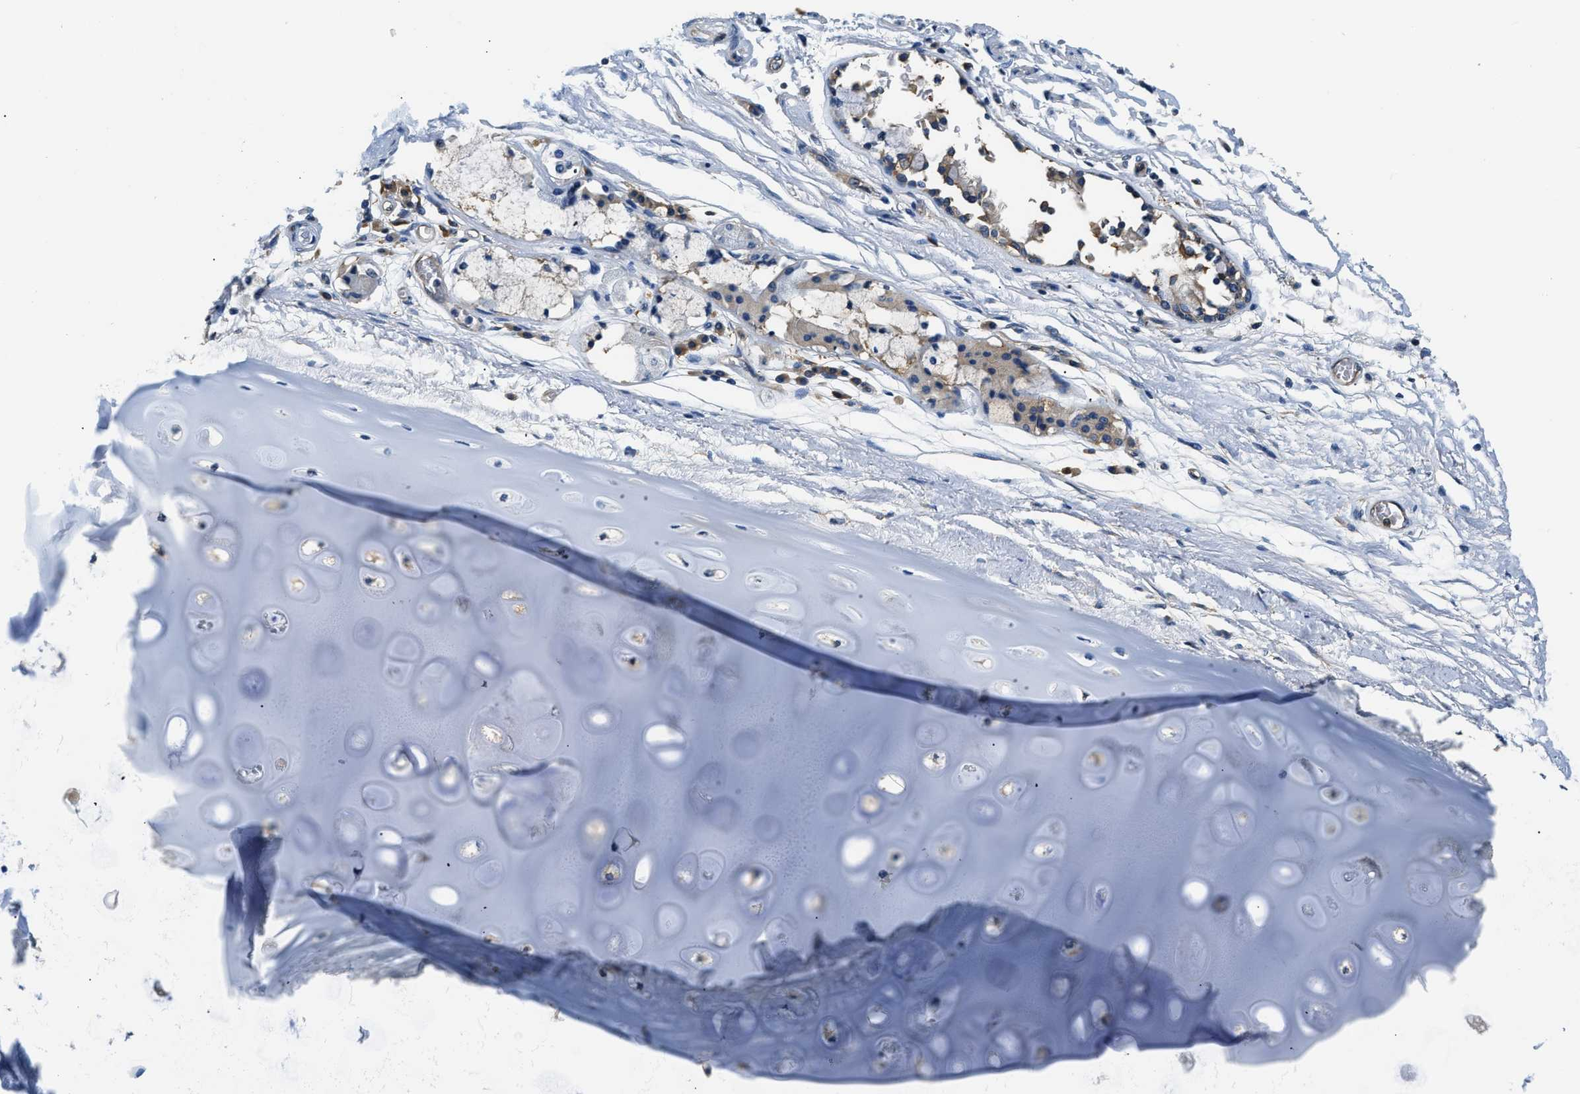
{"staining": {"intensity": "weak", "quantity": "25%-75%", "location": "cytoplasmic/membranous"}, "tissue": "adipose tissue", "cell_type": "Adipocytes", "image_type": "normal", "snomed": [{"axis": "morphology", "description": "Normal tissue, NOS"}, {"axis": "topography", "description": "Cartilage tissue"}, {"axis": "topography", "description": "Lung"}], "caption": "A brown stain shows weak cytoplasmic/membranous staining of a protein in adipocytes of normal adipose tissue.", "gene": "PPP2R1B", "patient": {"sex": "female", "age": 77}}